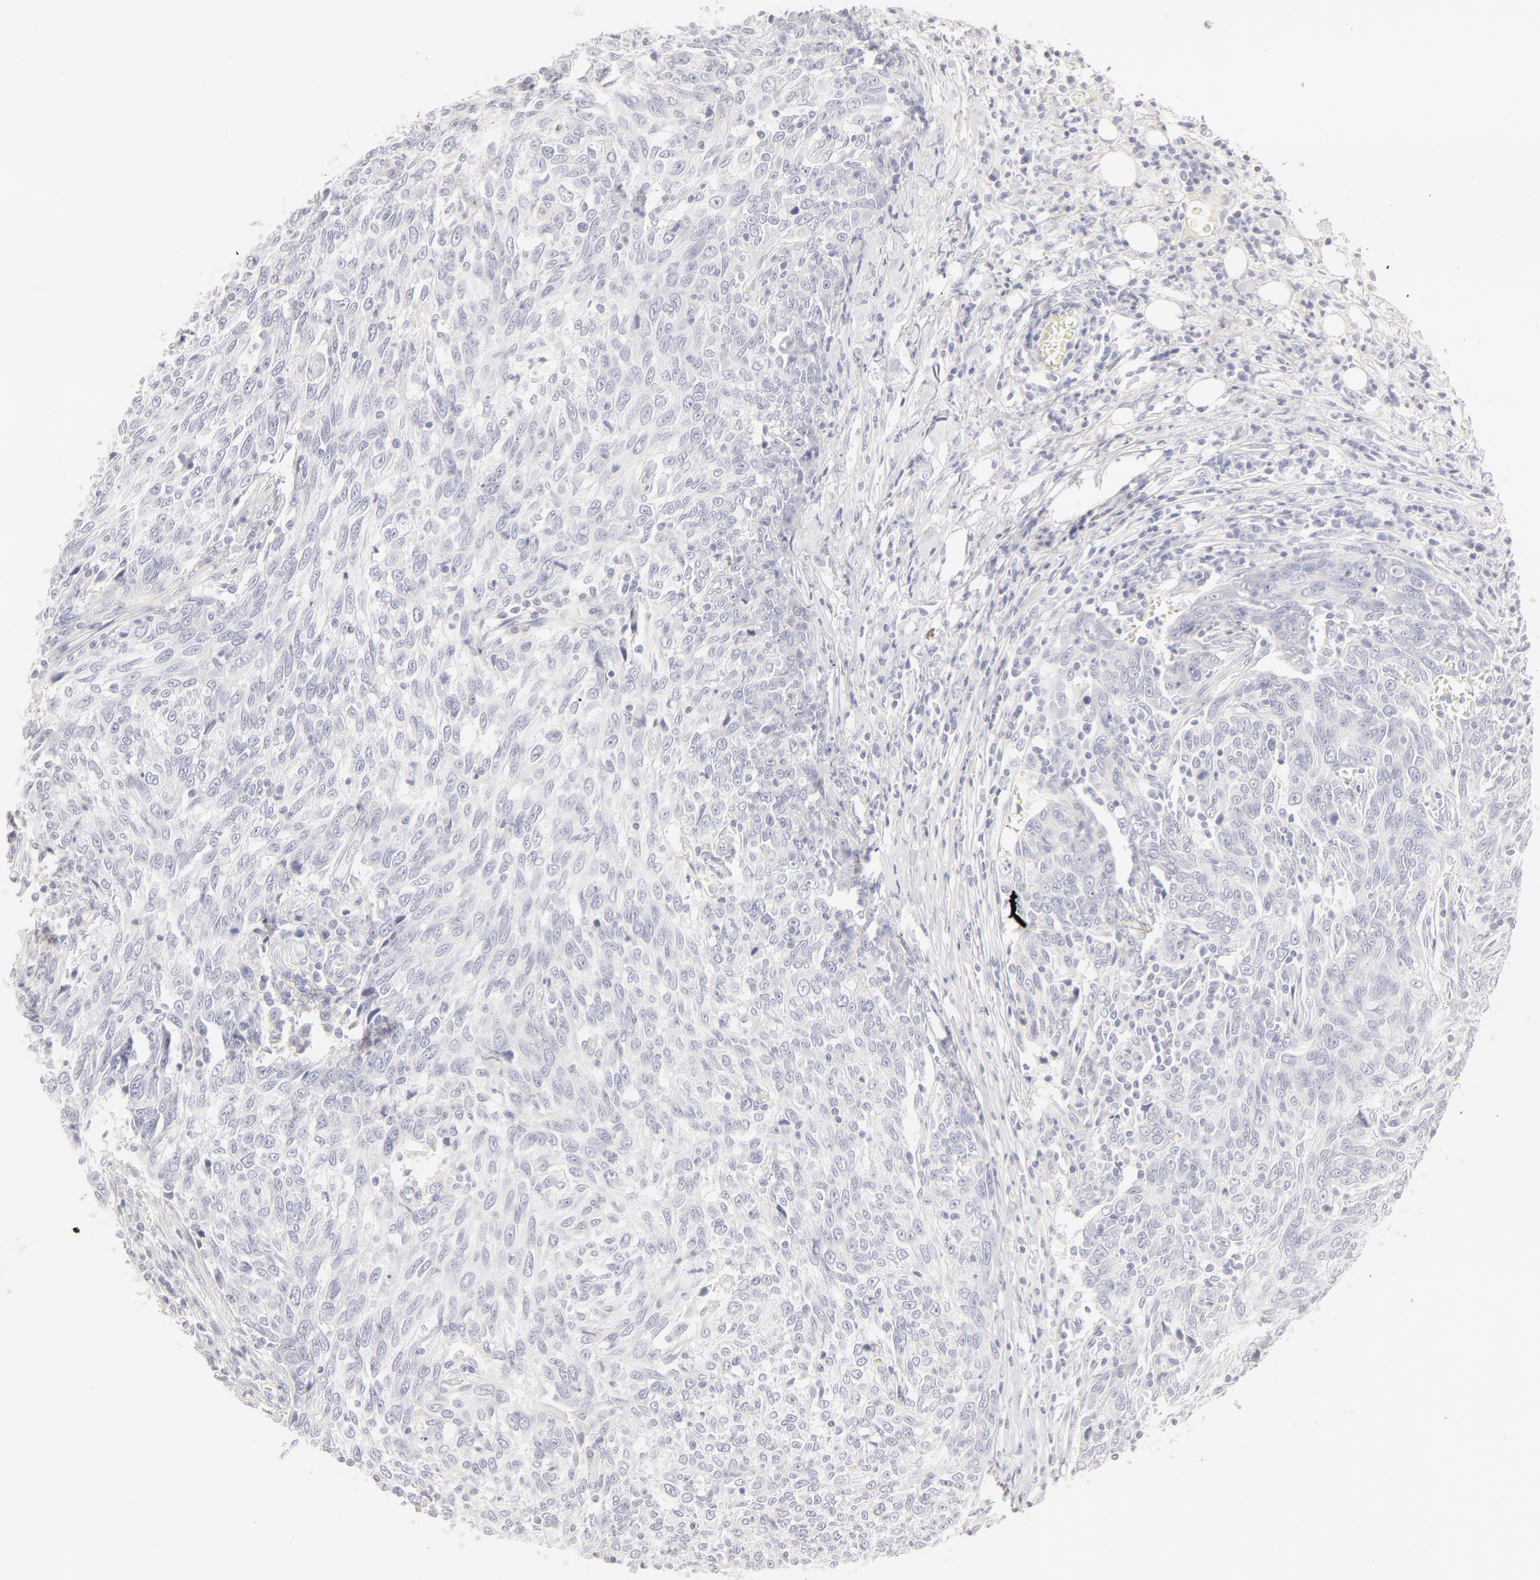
{"staining": {"intensity": "negative", "quantity": "none", "location": "none"}, "tissue": "breast cancer", "cell_type": "Tumor cells", "image_type": "cancer", "snomed": [{"axis": "morphology", "description": "Duct carcinoma"}, {"axis": "topography", "description": "Breast"}], "caption": "High power microscopy micrograph of an IHC micrograph of breast infiltrating ductal carcinoma, revealing no significant positivity in tumor cells.", "gene": "LGALS7B", "patient": {"sex": "female", "age": 50}}